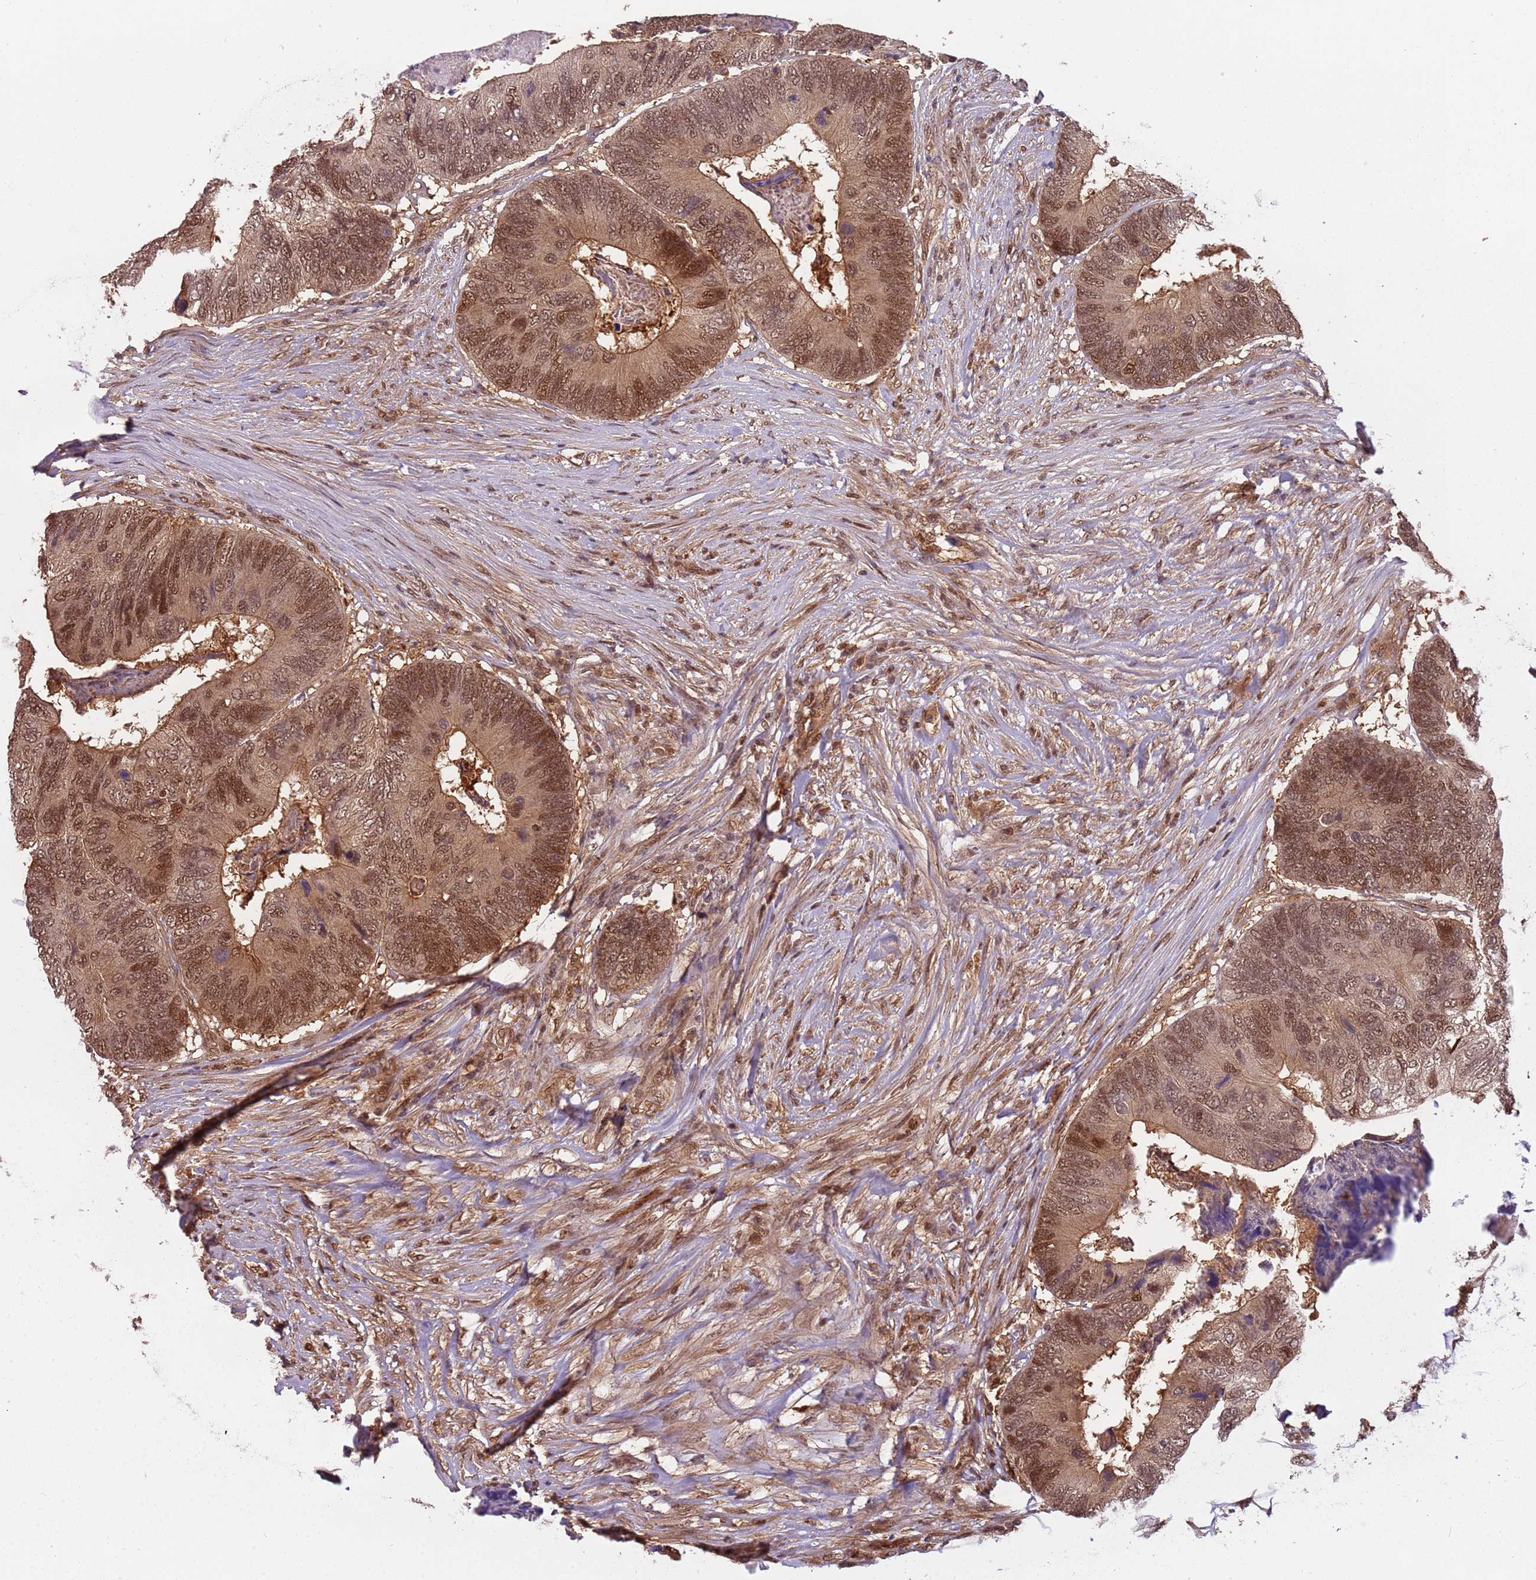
{"staining": {"intensity": "moderate", "quantity": ">75%", "location": "cytoplasmic/membranous,nuclear"}, "tissue": "colorectal cancer", "cell_type": "Tumor cells", "image_type": "cancer", "snomed": [{"axis": "morphology", "description": "Adenocarcinoma, NOS"}, {"axis": "topography", "description": "Colon"}], "caption": "This is a photomicrograph of IHC staining of adenocarcinoma (colorectal), which shows moderate positivity in the cytoplasmic/membranous and nuclear of tumor cells.", "gene": "PGLS", "patient": {"sex": "female", "age": 67}}